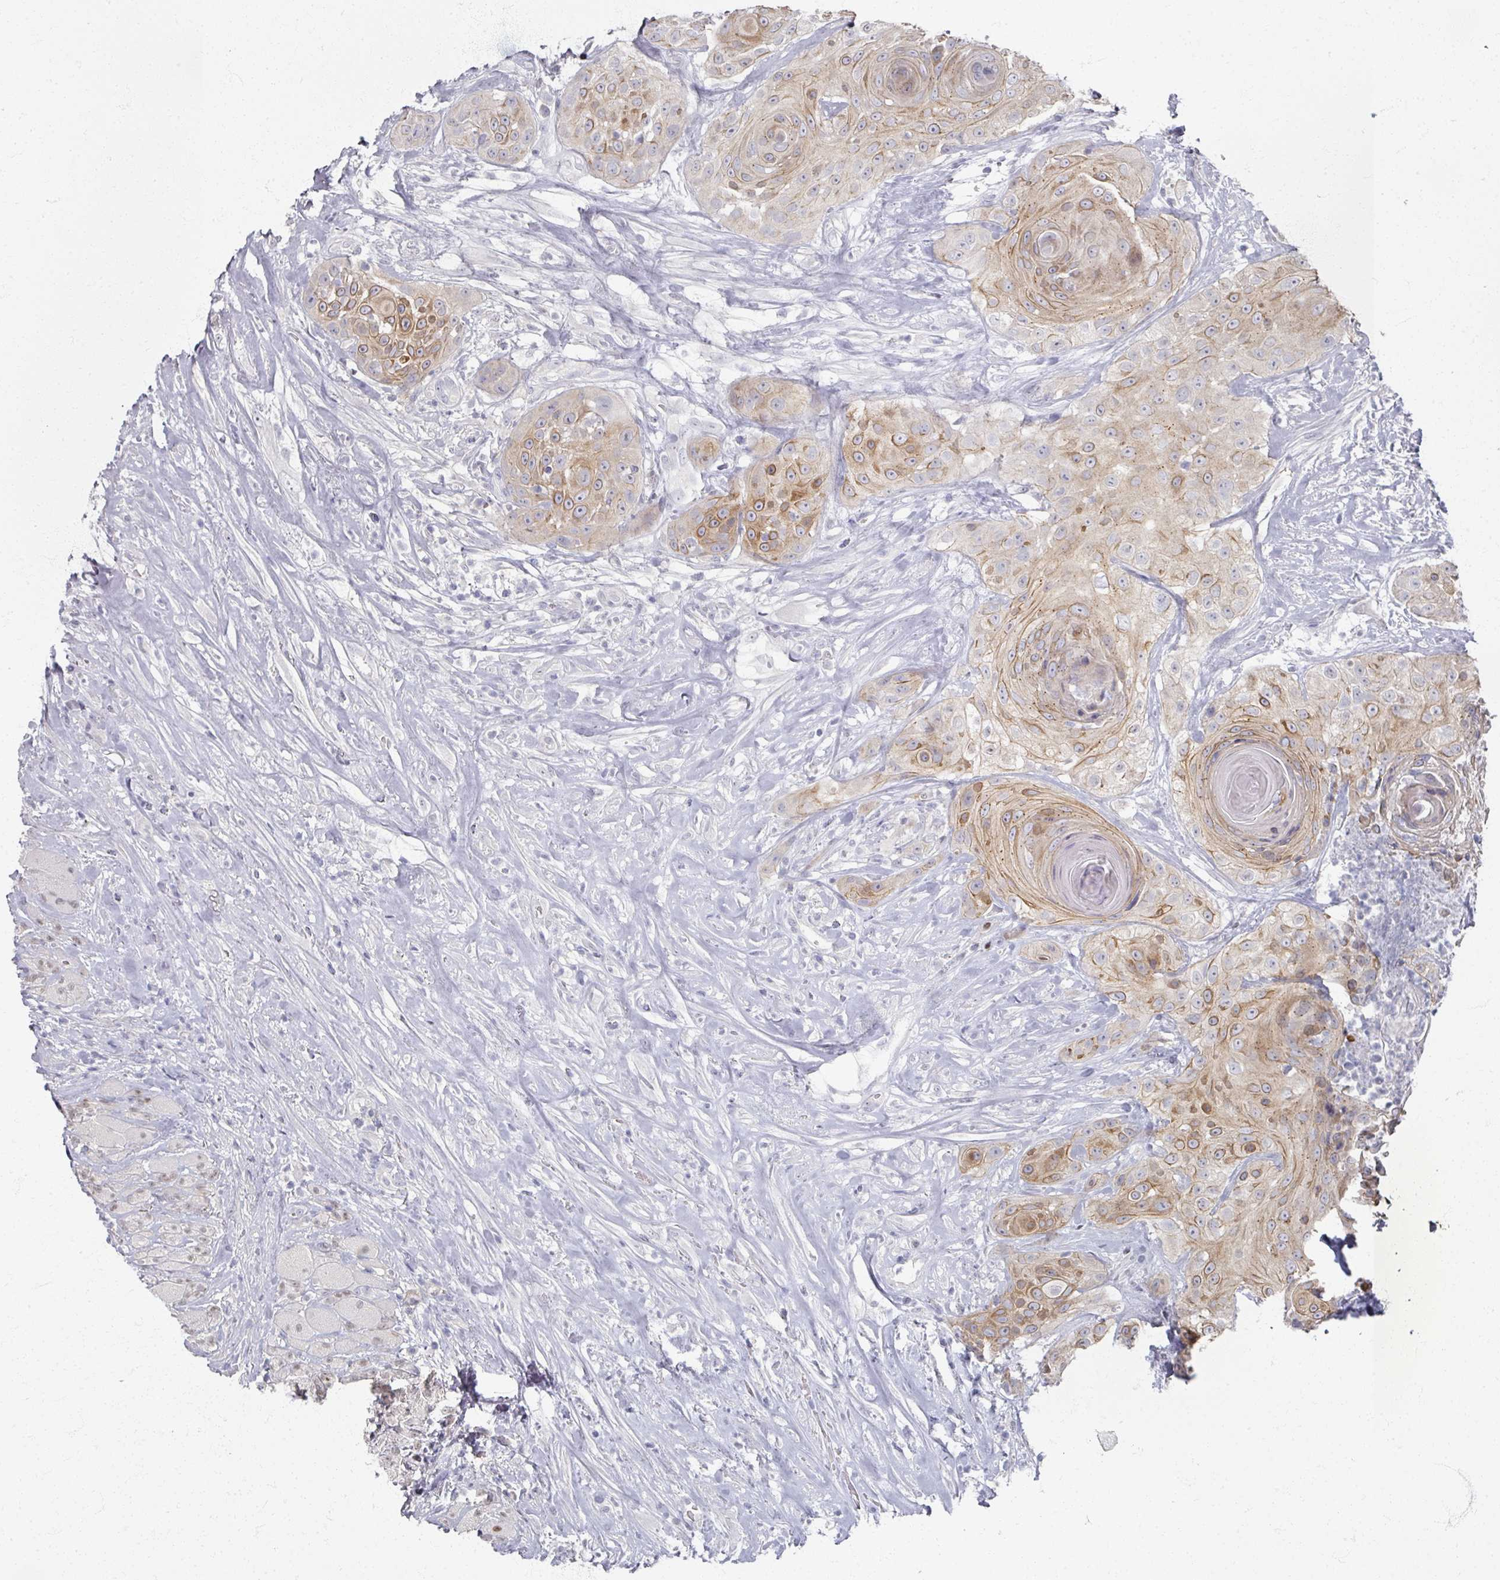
{"staining": {"intensity": "moderate", "quantity": "<25%", "location": "cytoplasmic/membranous"}, "tissue": "head and neck cancer", "cell_type": "Tumor cells", "image_type": "cancer", "snomed": [{"axis": "morphology", "description": "Squamous cell carcinoma, NOS"}, {"axis": "topography", "description": "Head-Neck"}], "caption": "Immunohistochemistry micrograph of neoplastic tissue: squamous cell carcinoma (head and neck) stained using IHC exhibits low levels of moderate protein expression localized specifically in the cytoplasmic/membranous of tumor cells, appearing as a cytoplasmic/membranous brown color.", "gene": "TTYH3", "patient": {"sex": "male", "age": 83}}